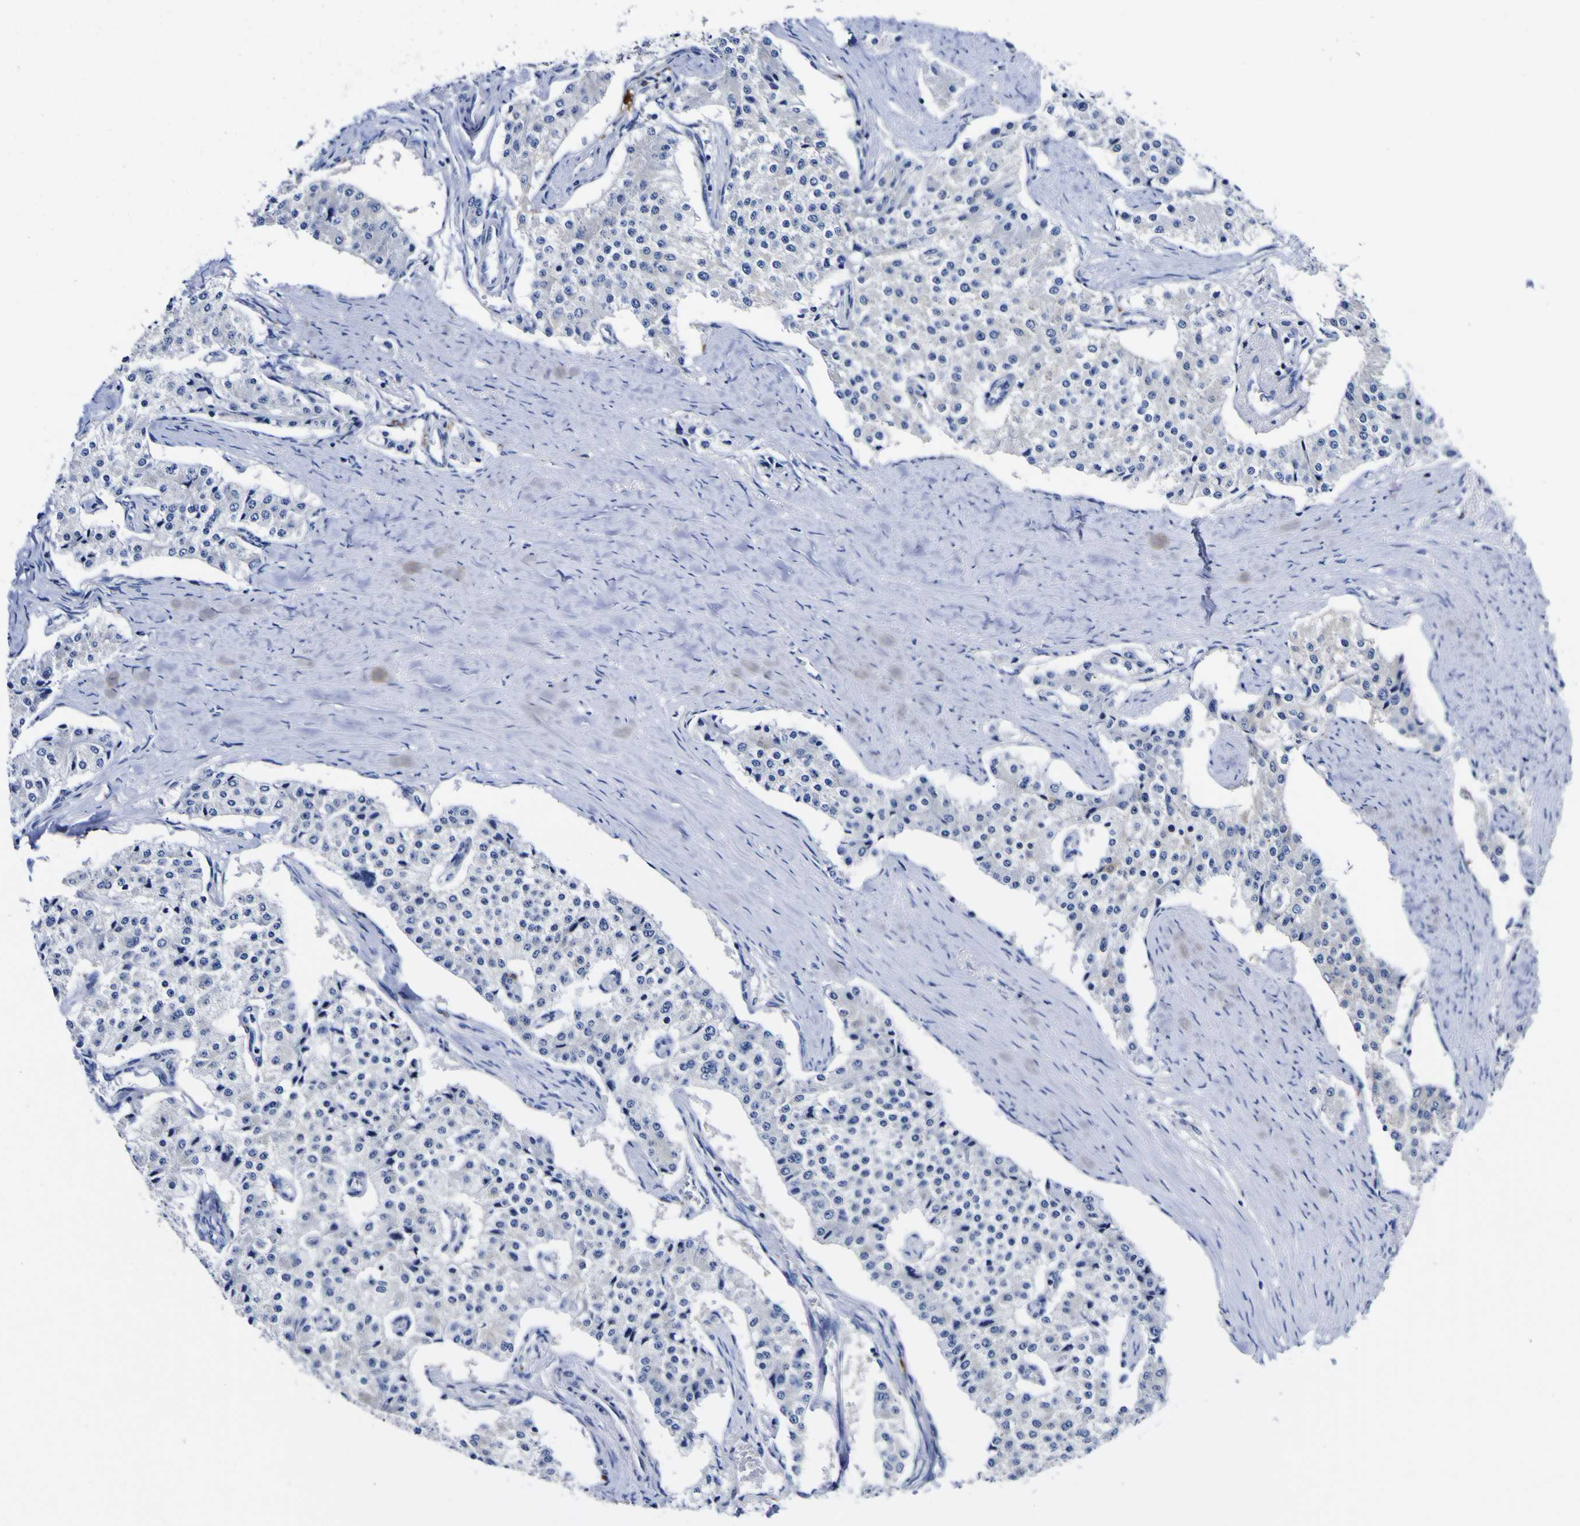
{"staining": {"intensity": "negative", "quantity": "none", "location": "none"}, "tissue": "carcinoid", "cell_type": "Tumor cells", "image_type": "cancer", "snomed": [{"axis": "morphology", "description": "Carcinoid, malignant, NOS"}, {"axis": "topography", "description": "Colon"}], "caption": "An IHC image of carcinoid is shown. There is no staining in tumor cells of carcinoid. The staining was performed using DAB to visualize the protein expression in brown, while the nuclei were stained in blue with hematoxylin (Magnification: 20x).", "gene": "HLA-DQA1", "patient": {"sex": "female", "age": 52}}